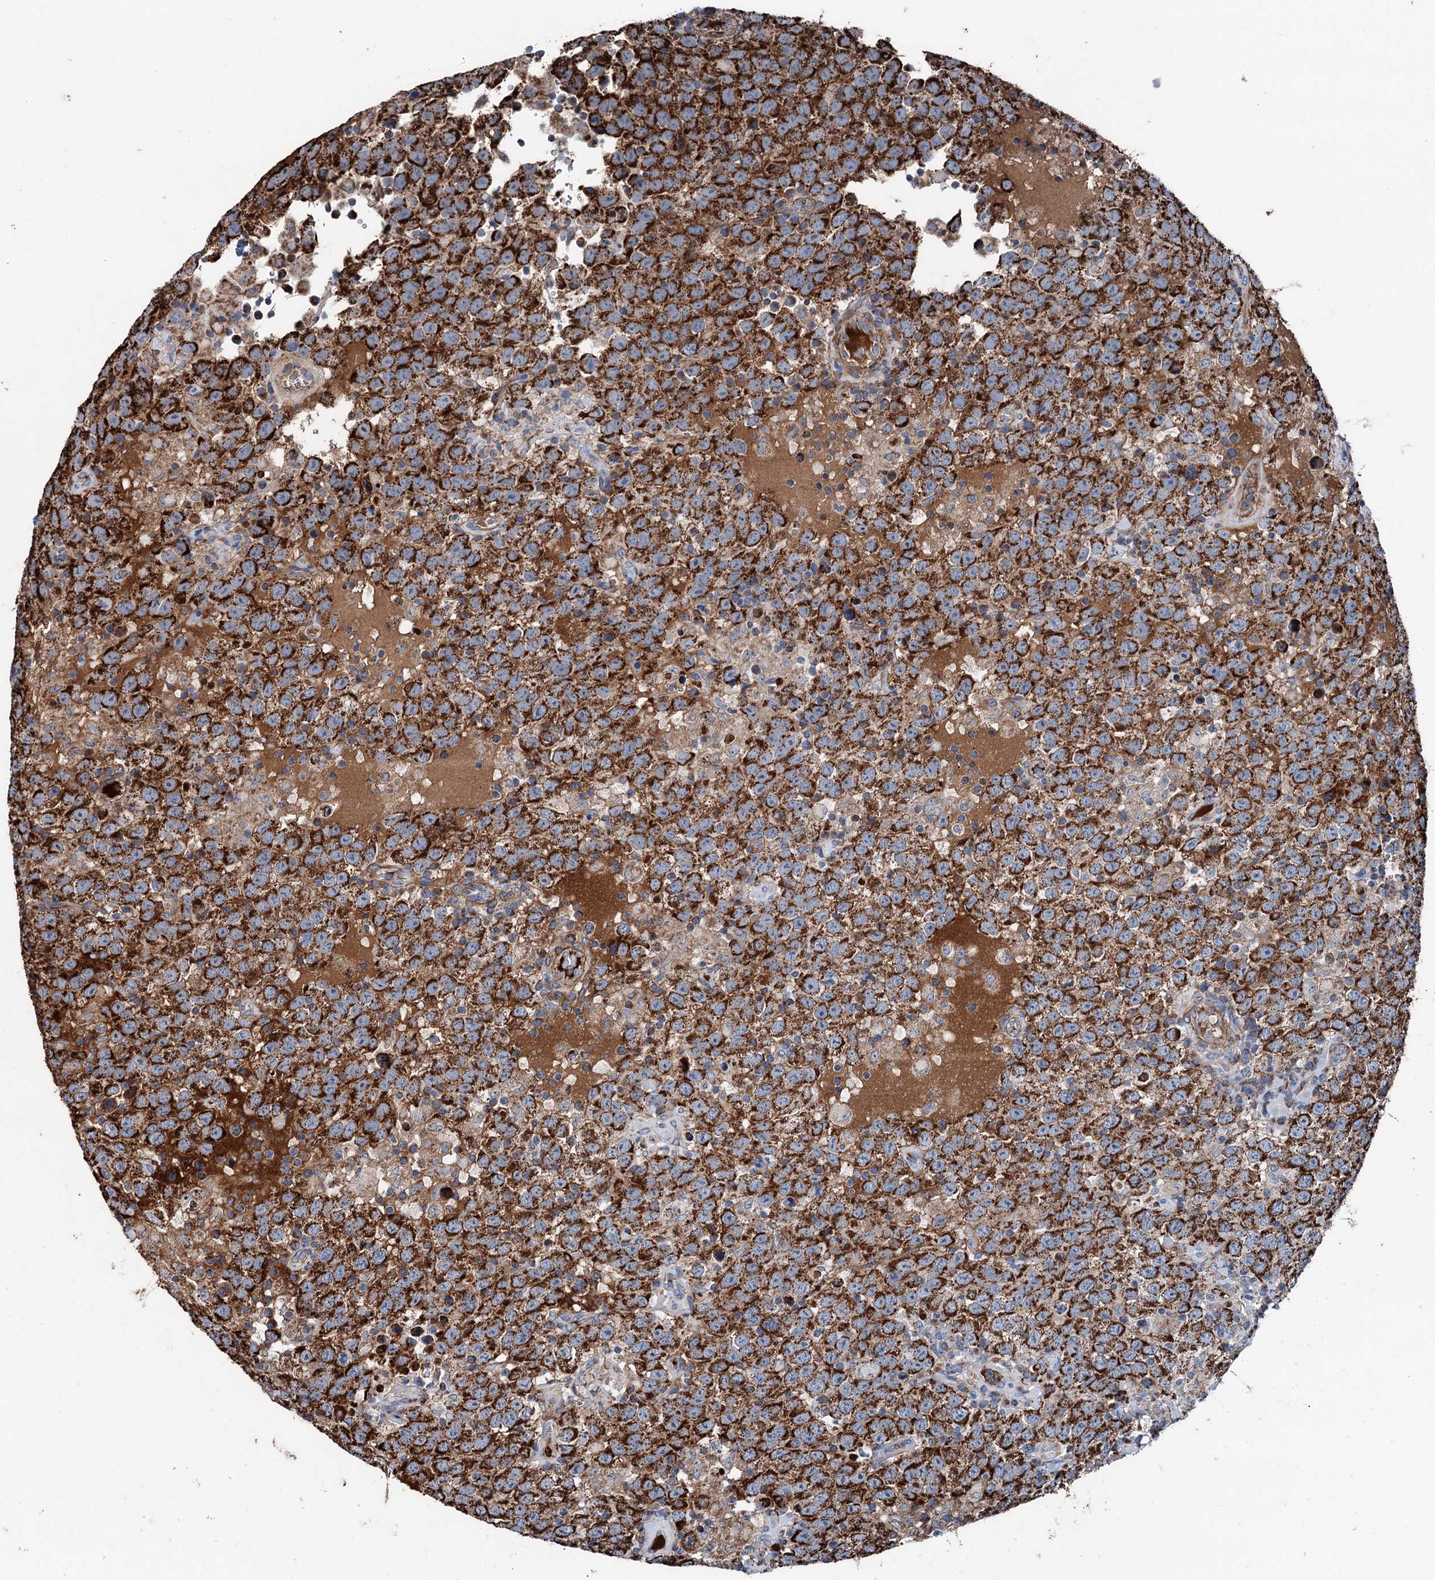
{"staining": {"intensity": "strong", "quantity": ">75%", "location": "cytoplasmic/membranous"}, "tissue": "testis cancer", "cell_type": "Tumor cells", "image_type": "cancer", "snomed": [{"axis": "morphology", "description": "Seminoma, NOS"}, {"axis": "topography", "description": "Testis"}], "caption": "Immunohistochemical staining of testis cancer (seminoma) exhibits high levels of strong cytoplasmic/membranous positivity in approximately >75% of tumor cells.", "gene": "DDIAS", "patient": {"sex": "male", "age": 41}}